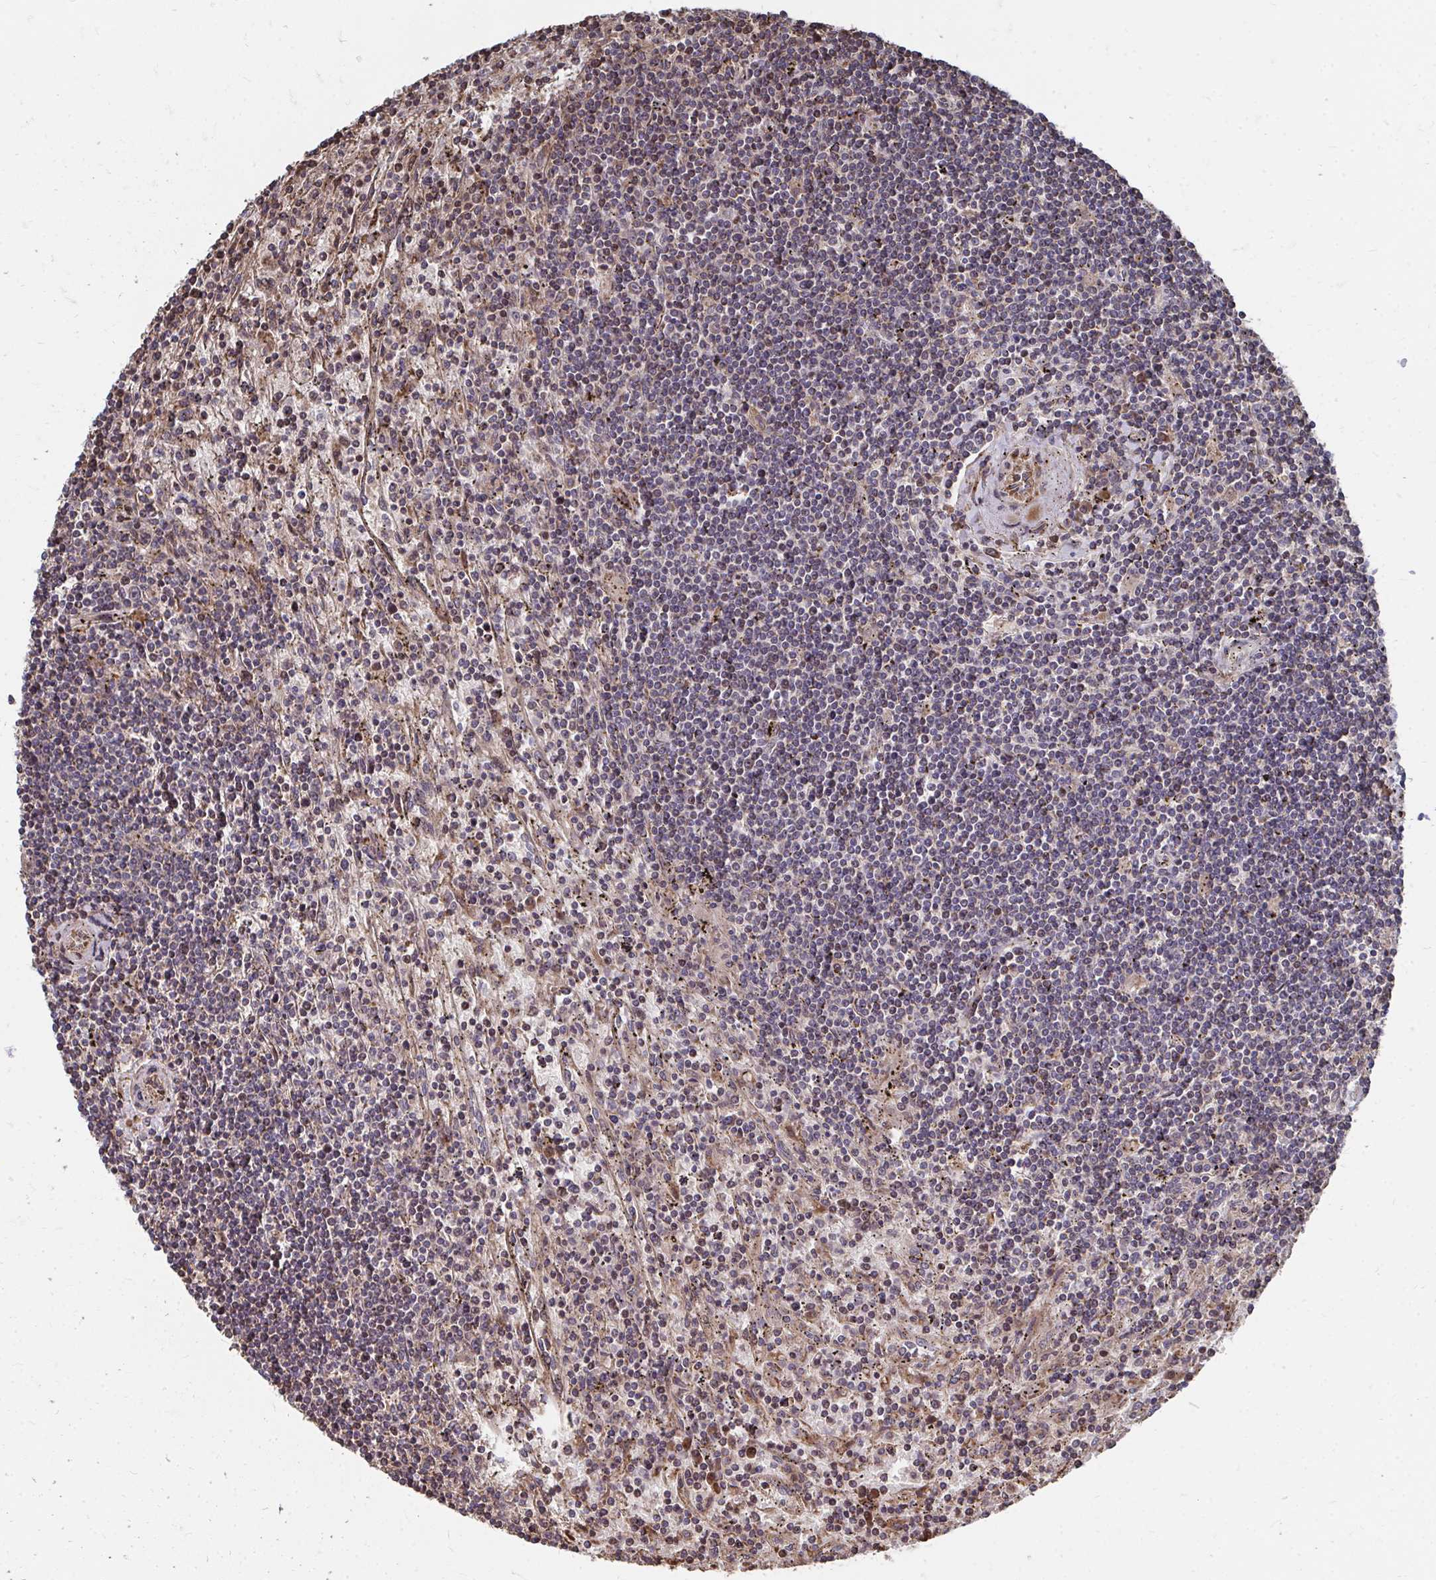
{"staining": {"intensity": "weak", "quantity": "<25%", "location": "cytoplasmic/membranous"}, "tissue": "lymphoma", "cell_type": "Tumor cells", "image_type": "cancer", "snomed": [{"axis": "morphology", "description": "Malignant lymphoma, non-Hodgkin's type, Low grade"}, {"axis": "topography", "description": "Spleen"}], "caption": "Immunohistochemistry (IHC) photomicrograph of neoplastic tissue: low-grade malignant lymphoma, non-Hodgkin's type stained with DAB (3,3'-diaminobenzidine) demonstrates no significant protein staining in tumor cells. (Brightfield microscopy of DAB (3,3'-diaminobenzidine) IHC at high magnification).", "gene": "FAM89A", "patient": {"sex": "male", "age": 76}}